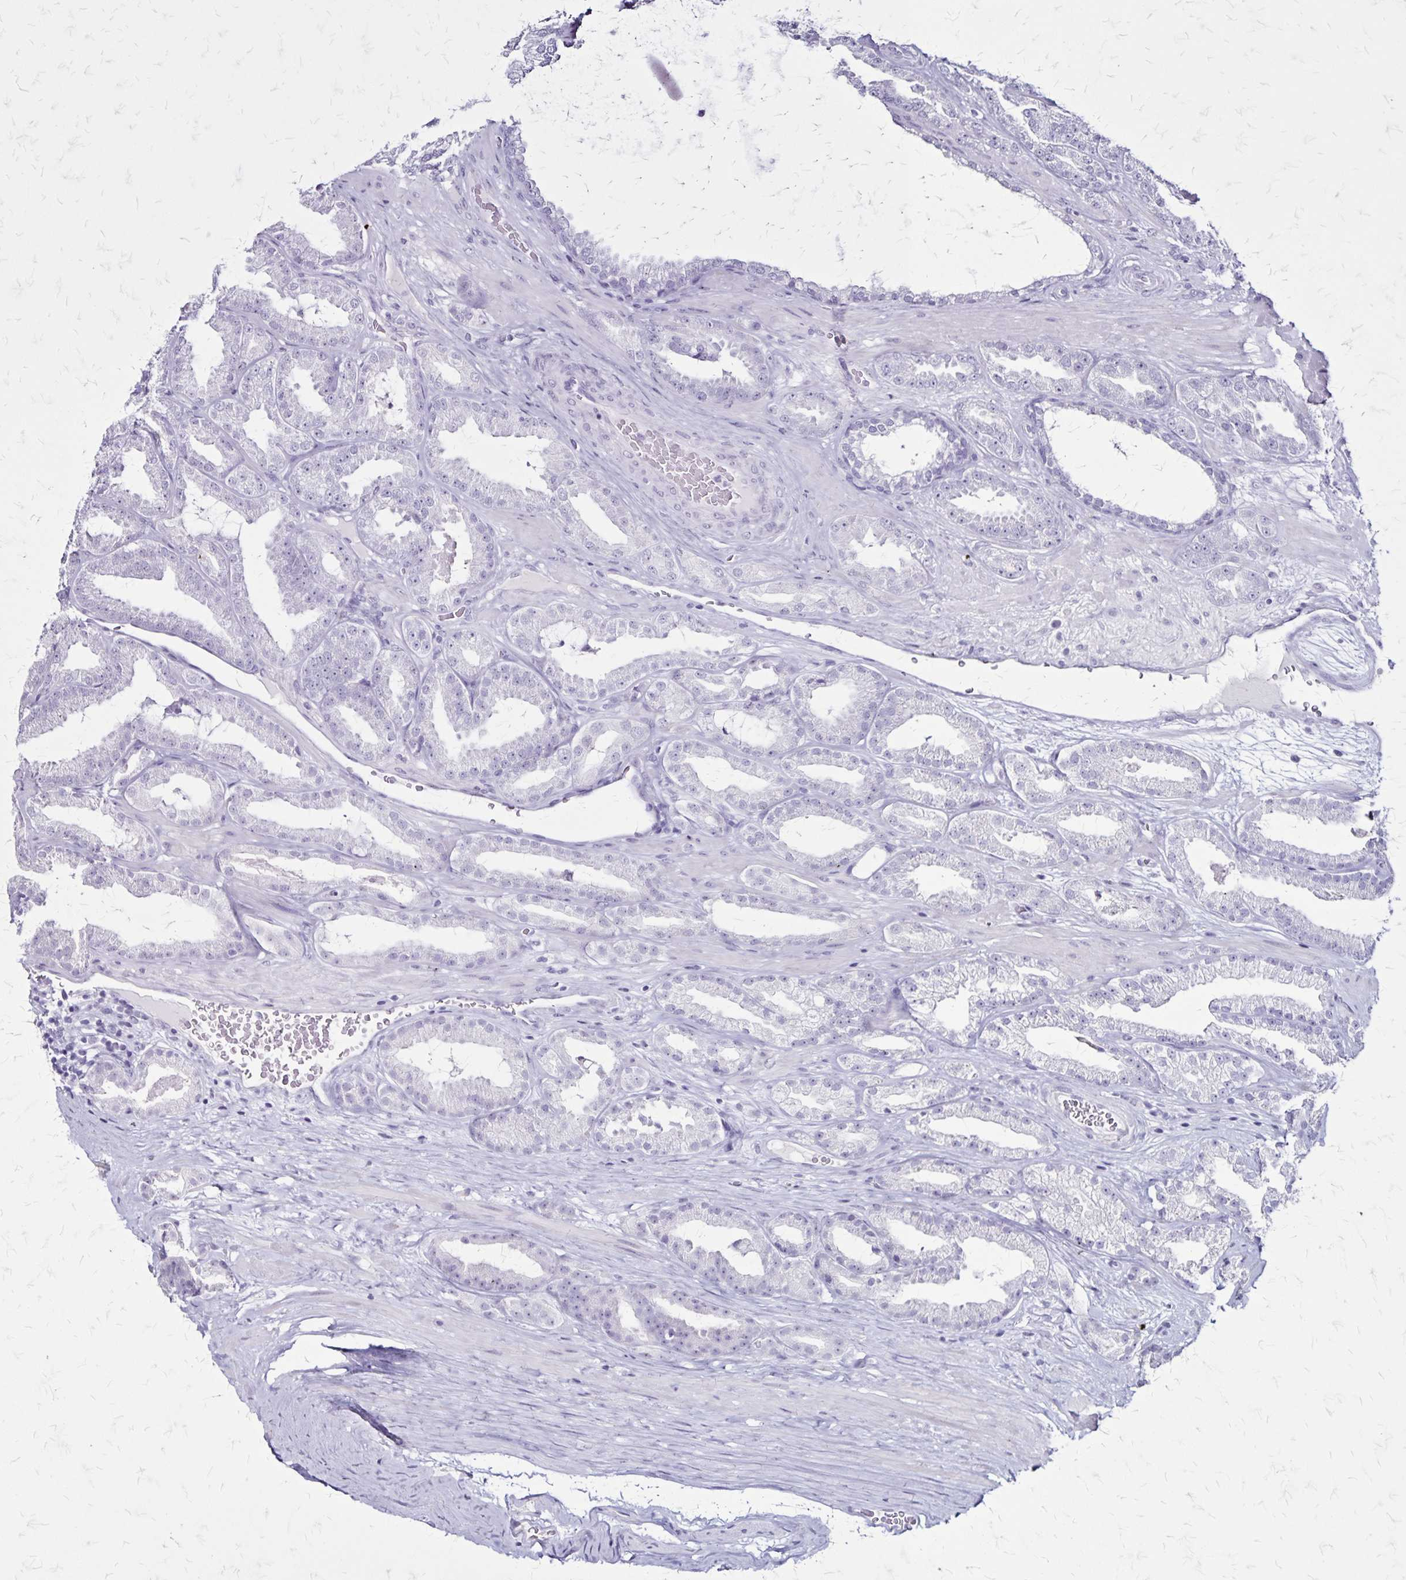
{"staining": {"intensity": "negative", "quantity": "none", "location": "none"}, "tissue": "prostate cancer", "cell_type": "Tumor cells", "image_type": "cancer", "snomed": [{"axis": "morphology", "description": "Adenocarcinoma, Low grade"}, {"axis": "topography", "description": "Prostate"}], "caption": "DAB immunohistochemical staining of adenocarcinoma (low-grade) (prostate) reveals no significant expression in tumor cells. The staining was performed using DAB to visualize the protein expression in brown, while the nuclei were stained in blue with hematoxylin (Magnification: 20x).", "gene": "KRT2", "patient": {"sex": "male", "age": 61}}